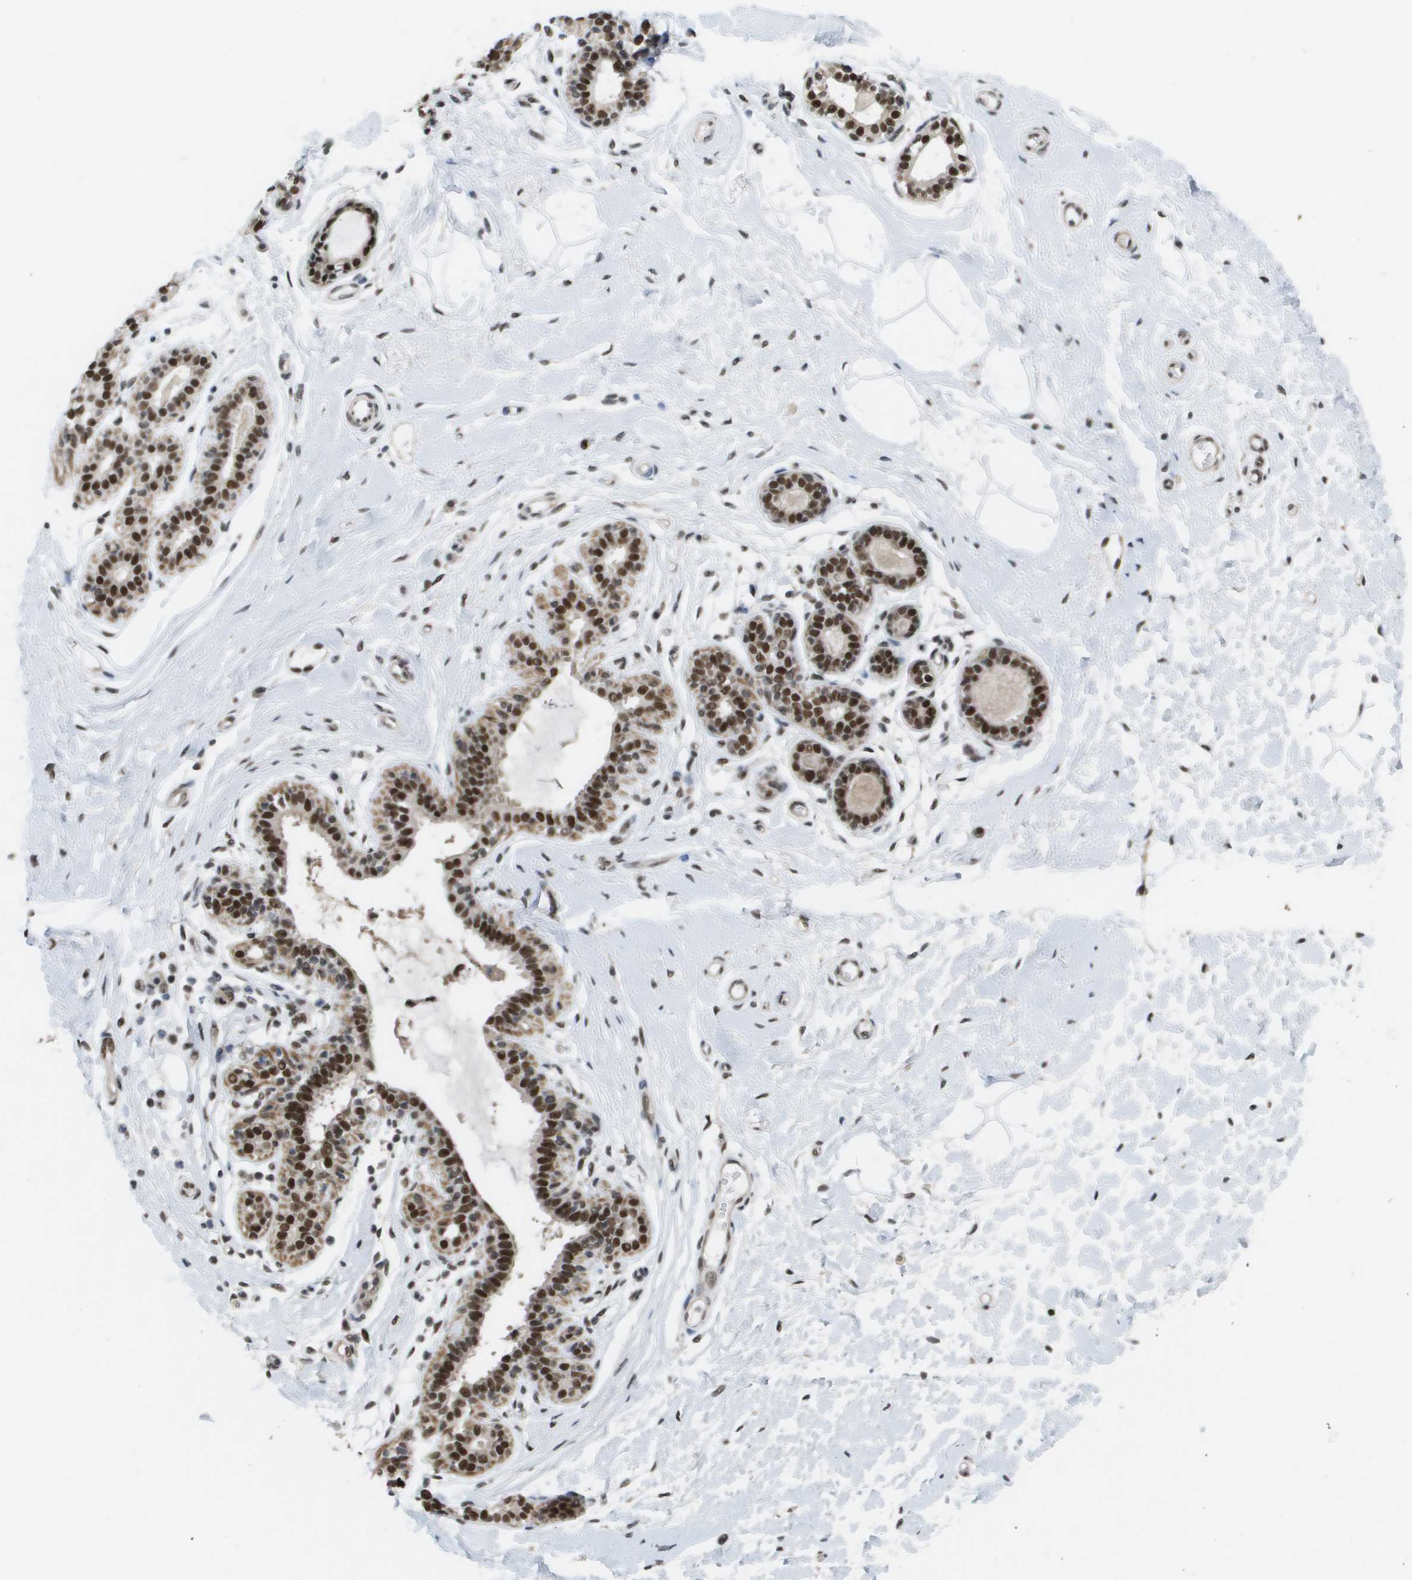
{"staining": {"intensity": "moderate", "quantity": ">75%", "location": "nuclear"}, "tissue": "breast", "cell_type": "Adipocytes", "image_type": "normal", "snomed": [{"axis": "morphology", "description": "Normal tissue, NOS"}, {"axis": "morphology", "description": "Lobular carcinoma"}, {"axis": "topography", "description": "Breast"}], "caption": "Immunohistochemistry (IHC) staining of normal breast, which reveals medium levels of moderate nuclear staining in approximately >75% of adipocytes indicating moderate nuclear protein positivity. The staining was performed using DAB (3,3'-diaminobenzidine) (brown) for protein detection and nuclei were counterstained in hematoxylin (blue).", "gene": "CDT1", "patient": {"sex": "female", "age": 59}}